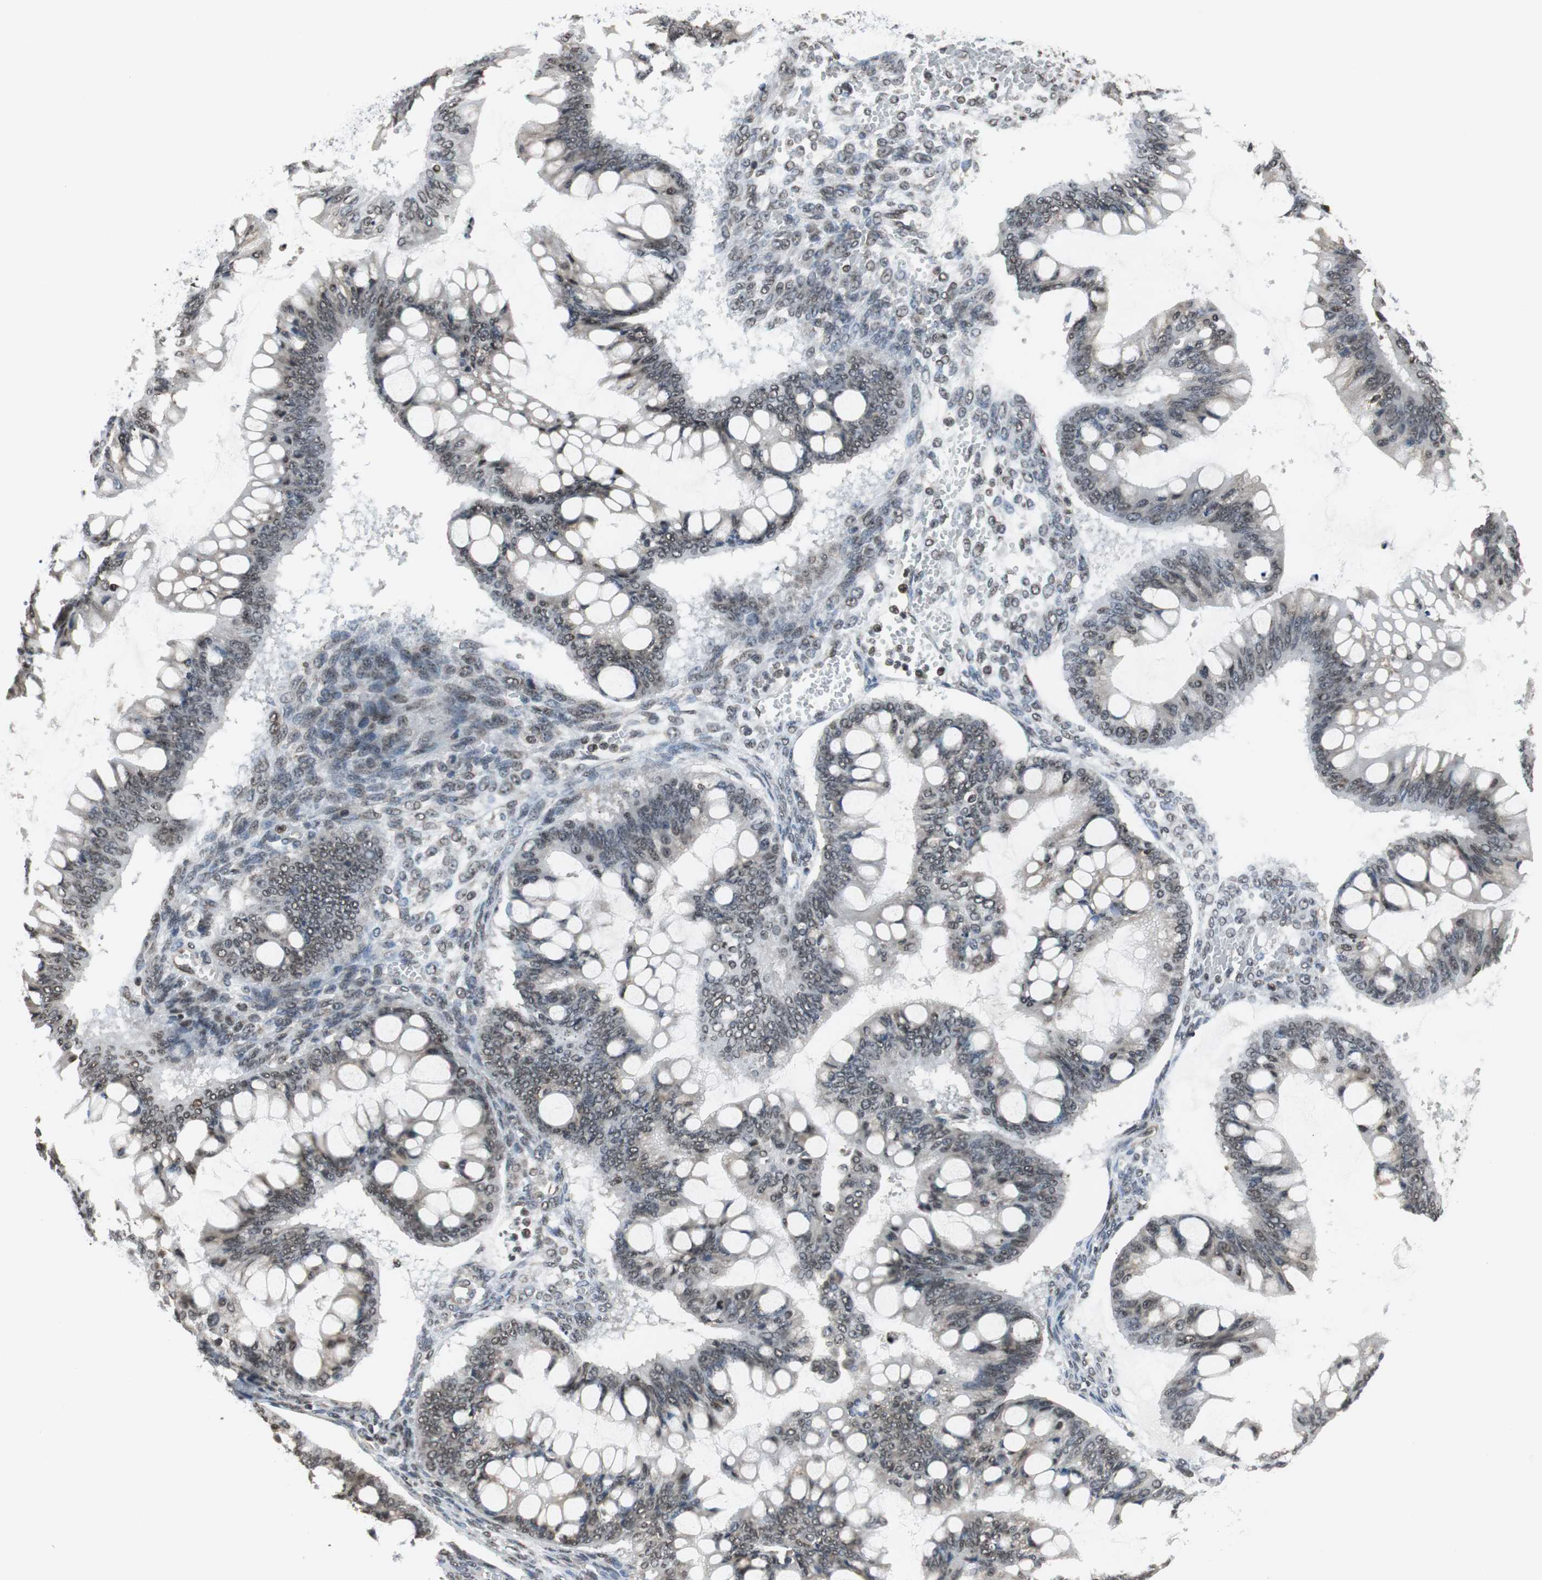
{"staining": {"intensity": "weak", "quantity": "25%-75%", "location": "nuclear"}, "tissue": "ovarian cancer", "cell_type": "Tumor cells", "image_type": "cancer", "snomed": [{"axis": "morphology", "description": "Cystadenocarcinoma, mucinous, NOS"}, {"axis": "topography", "description": "Ovary"}], "caption": "Immunohistochemical staining of mucinous cystadenocarcinoma (ovarian) demonstrates weak nuclear protein staining in about 25%-75% of tumor cells.", "gene": "REST", "patient": {"sex": "female", "age": 73}}